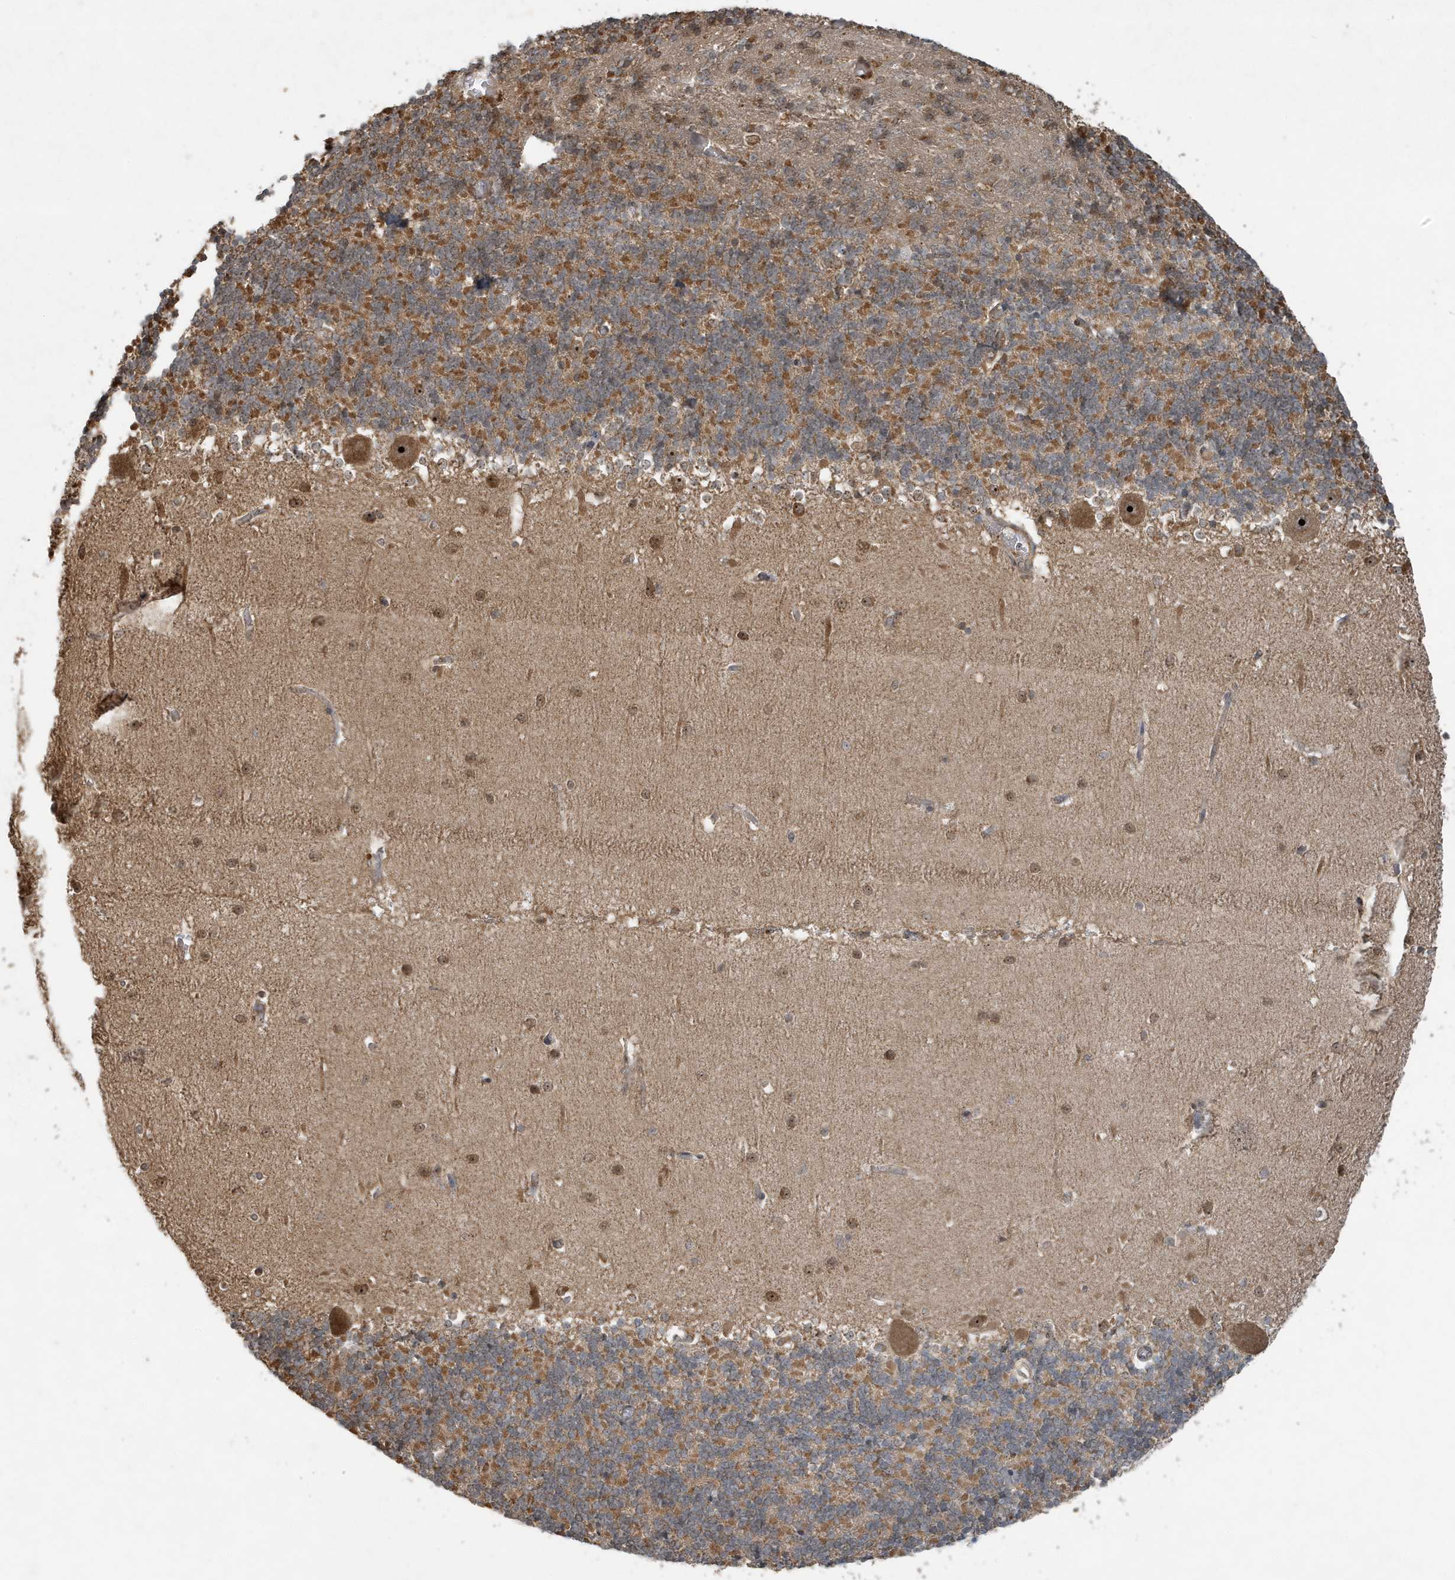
{"staining": {"intensity": "moderate", "quantity": ">75%", "location": "cytoplasmic/membranous"}, "tissue": "cerebellum", "cell_type": "Cells in granular layer", "image_type": "normal", "snomed": [{"axis": "morphology", "description": "Normal tissue, NOS"}, {"axis": "topography", "description": "Cerebellum"}], "caption": "A histopathology image showing moderate cytoplasmic/membranous expression in about >75% of cells in granular layer in normal cerebellum, as visualized by brown immunohistochemical staining.", "gene": "ABCB9", "patient": {"sex": "male", "age": 37}}